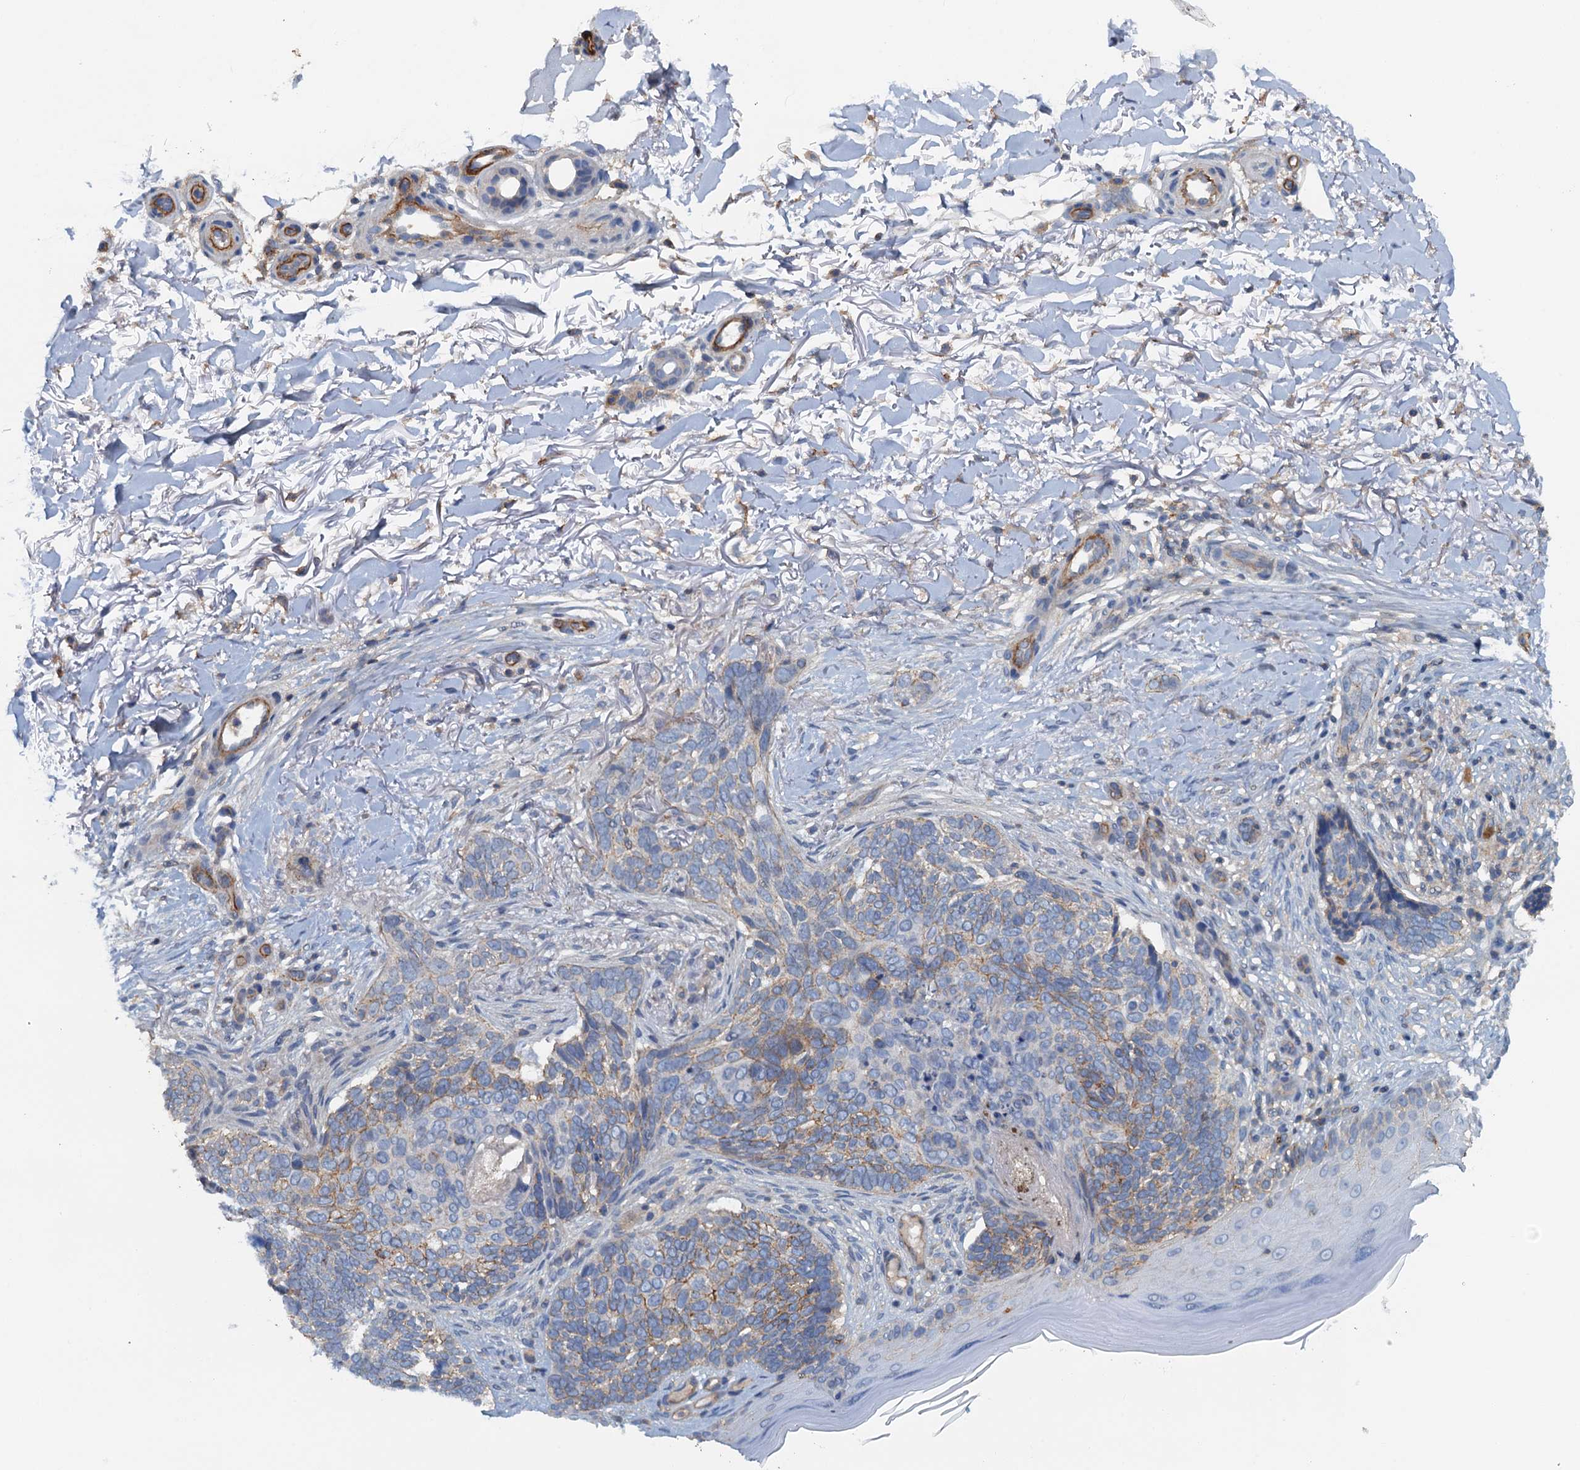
{"staining": {"intensity": "weak", "quantity": "25%-75%", "location": "cytoplasmic/membranous"}, "tissue": "skin cancer", "cell_type": "Tumor cells", "image_type": "cancer", "snomed": [{"axis": "morphology", "description": "Normal tissue, NOS"}, {"axis": "morphology", "description": "Basal cell carcinoma"}, {"axis": "topography", "description": "Skin"}], "caption": "Protein staining by immunohistochemistry demonstrates weak cytoplasmic/membranous positivity in about 25%-75% of tumor cells in skin cancer. The protein of interest is shown in brown color, while the nuclei are stained blue.", "gene": "THAP10", "patient": {"sex": "female", "age": 67}}